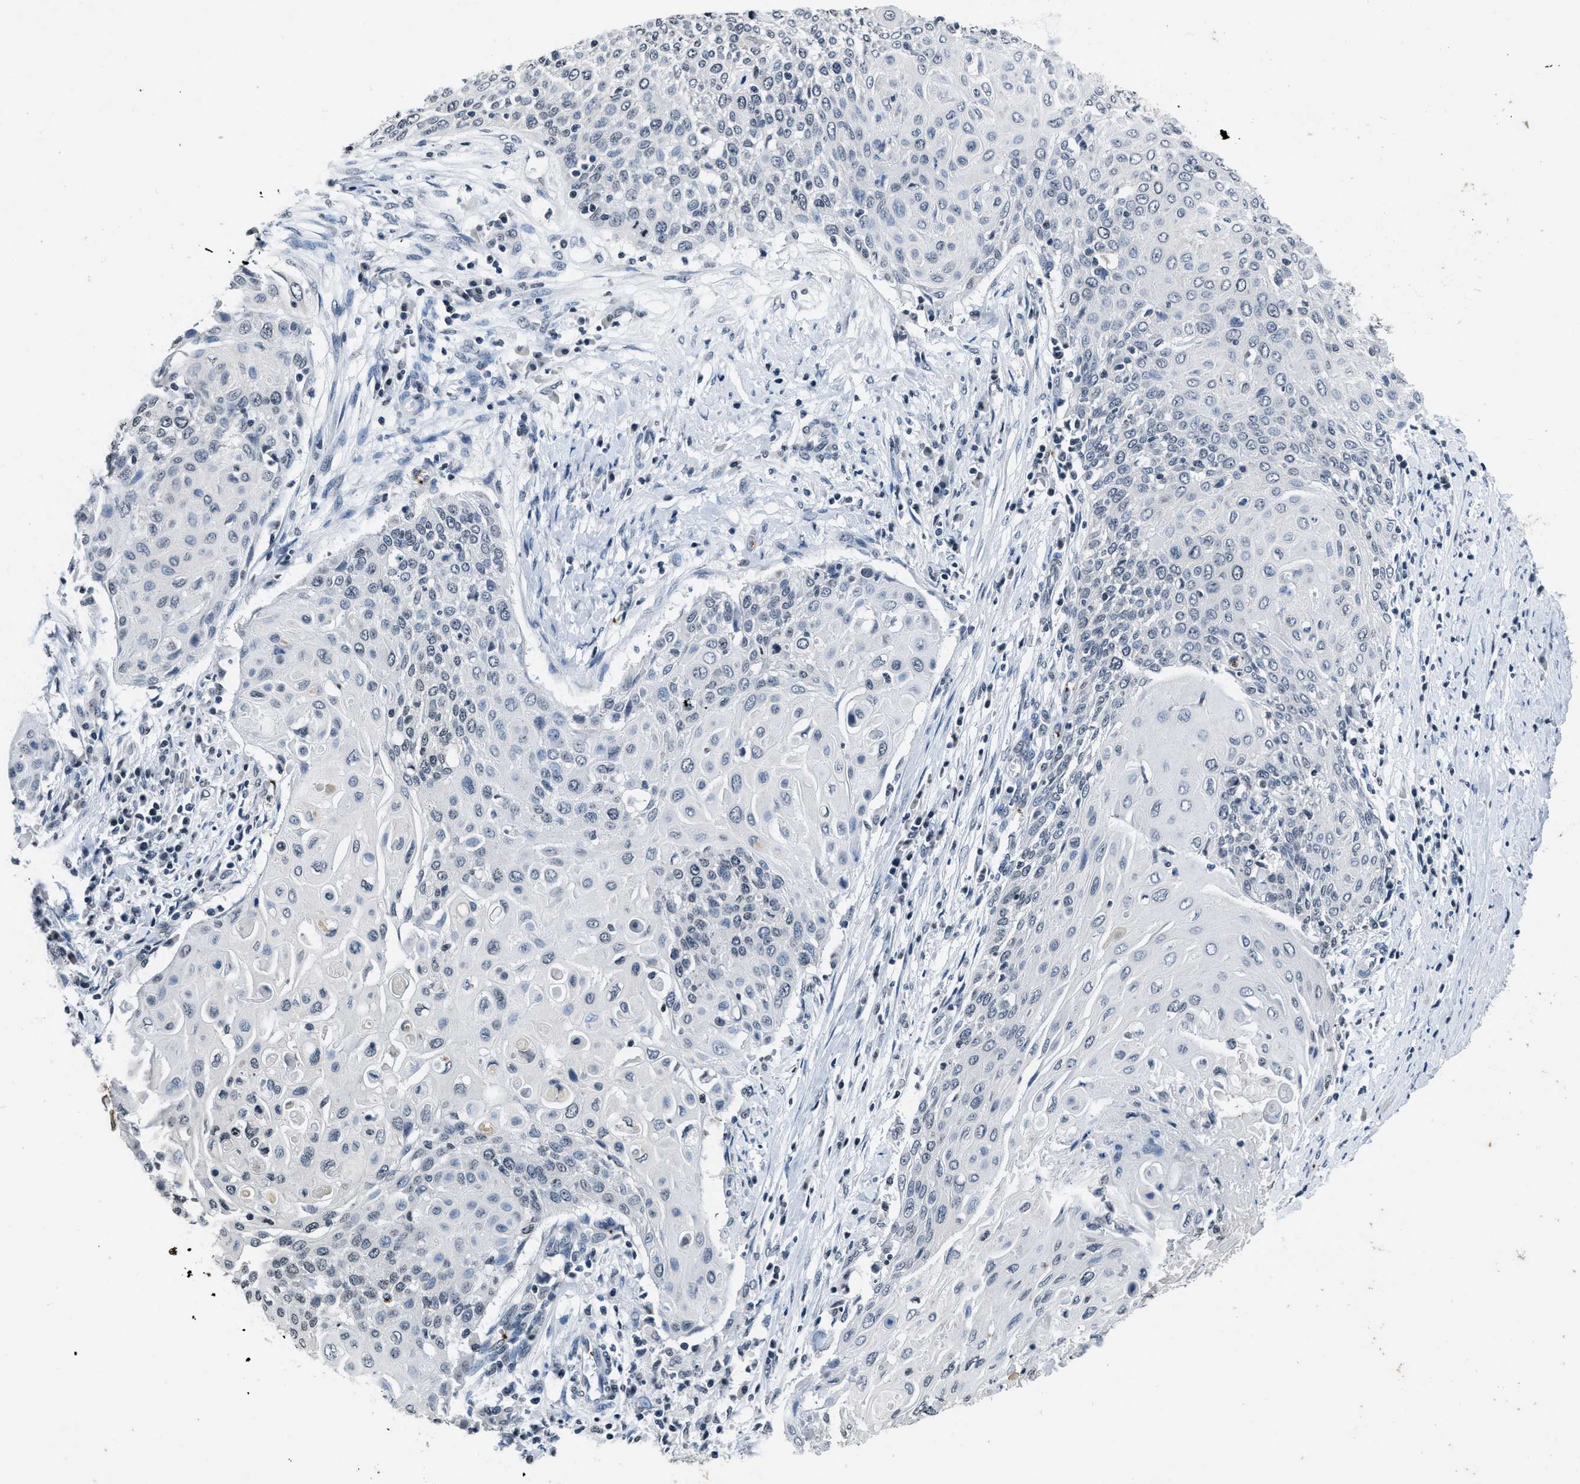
{"staining": {"intensity": "negative", "quantity": "none", "location": "none"}, "tissue": "cervical cancer", "cell_type": "Tumor cells", "image_type": "cancer", "snomed": [{"axis": "morphology", "description": "Squamous cell carcinoma, NOS"}, {"axis": "topography", "description": "Cervix"}], "caption": "Immunohistochemistry of human cervical cancer (squamous cell carcinoma) exhibits no staining in tumor cells.", "gene": "ITGA2B", "patient": {"sex": "female", "age": 39}}